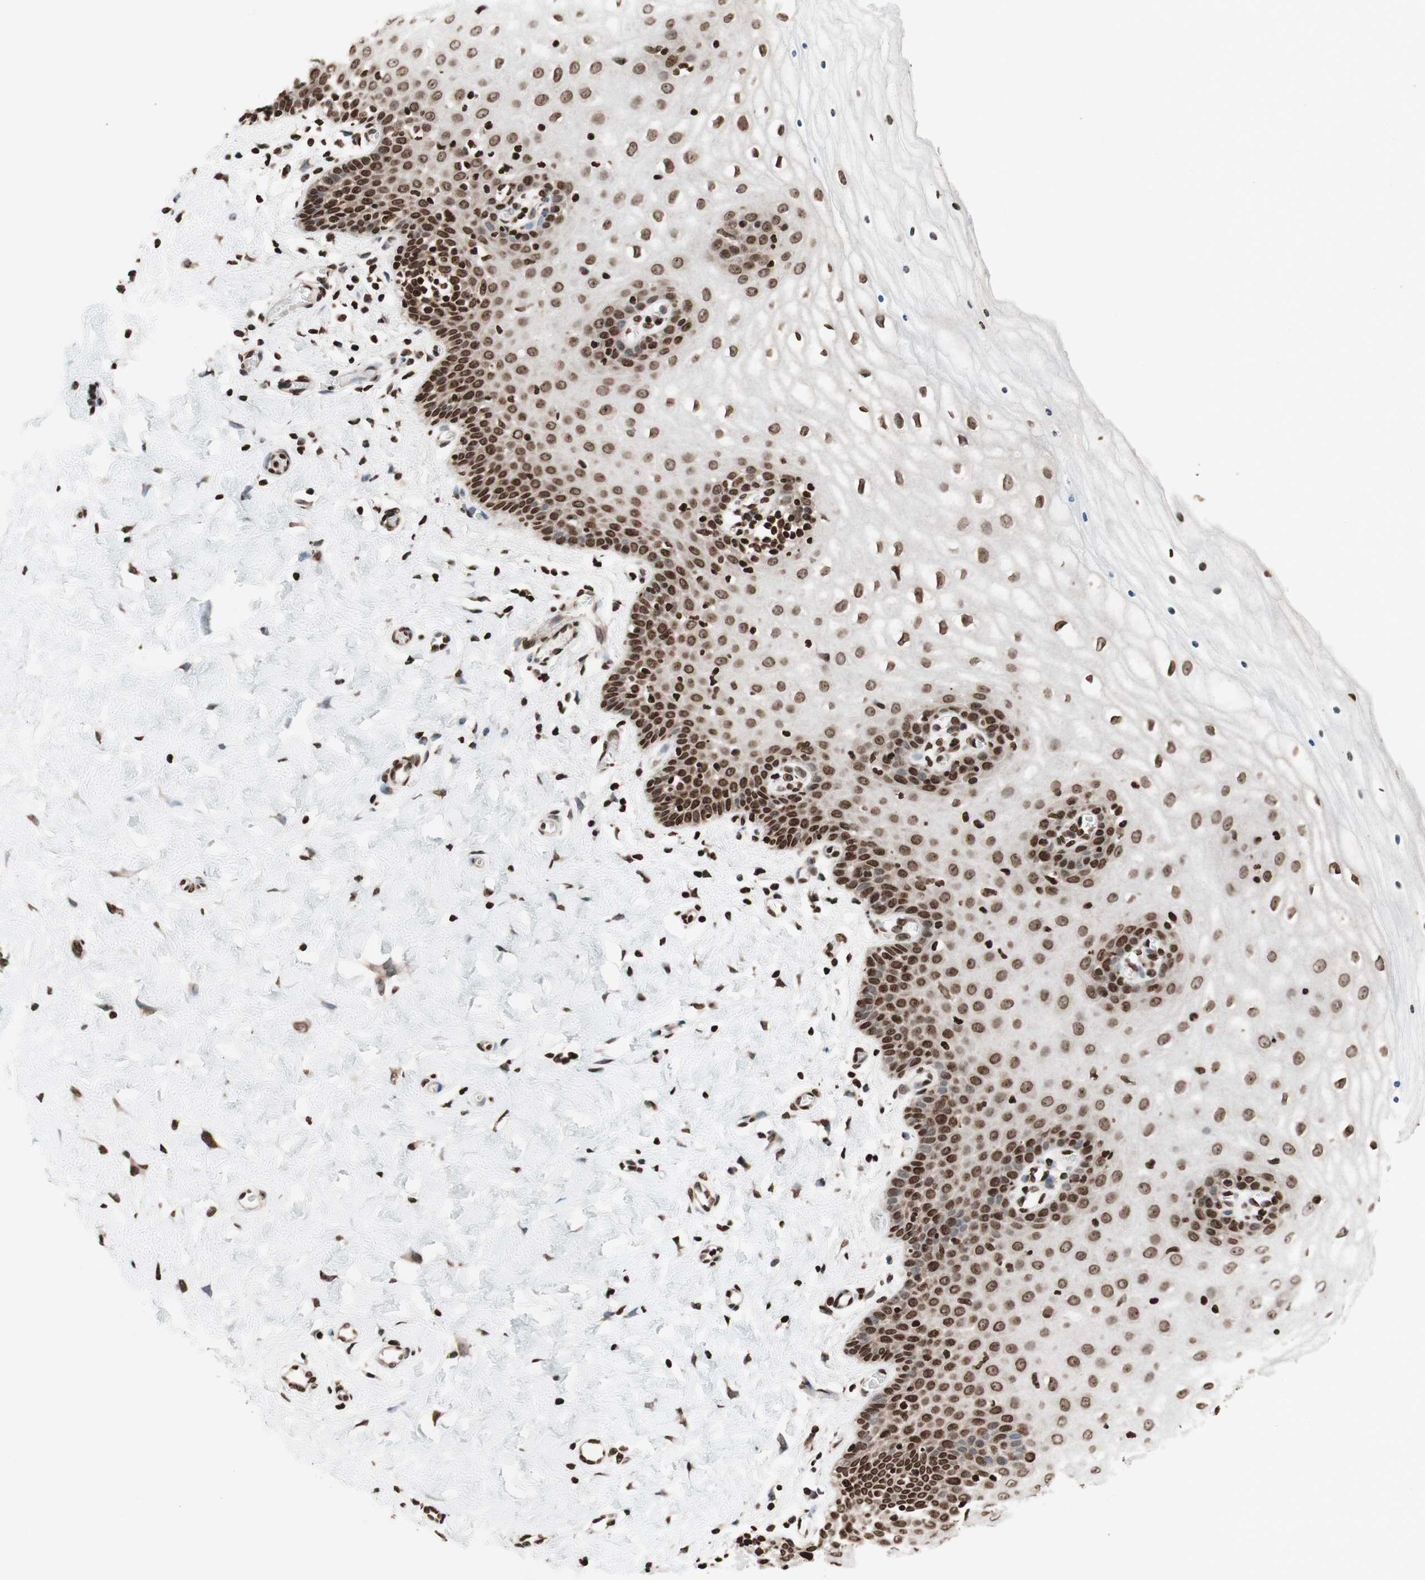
{"staining": {"intensity": "strong", "quantity": ">75%", "location": "nuclear"}, "tissue": "cervix", "cell_type": "Glandular cells", "image_type": "normal", "snomed": [{"axis": "morphology", "description": "Normal tissue, NOS"}, {"axis": "topography", "description": "Cervix"}], "caption": "Cervix stained with immunohistochemistry shows strong nuclear staining in approximately >75% of glandular cells.", "gene": "NCOA3", "patient": {"sex": "female", "age": 55}}